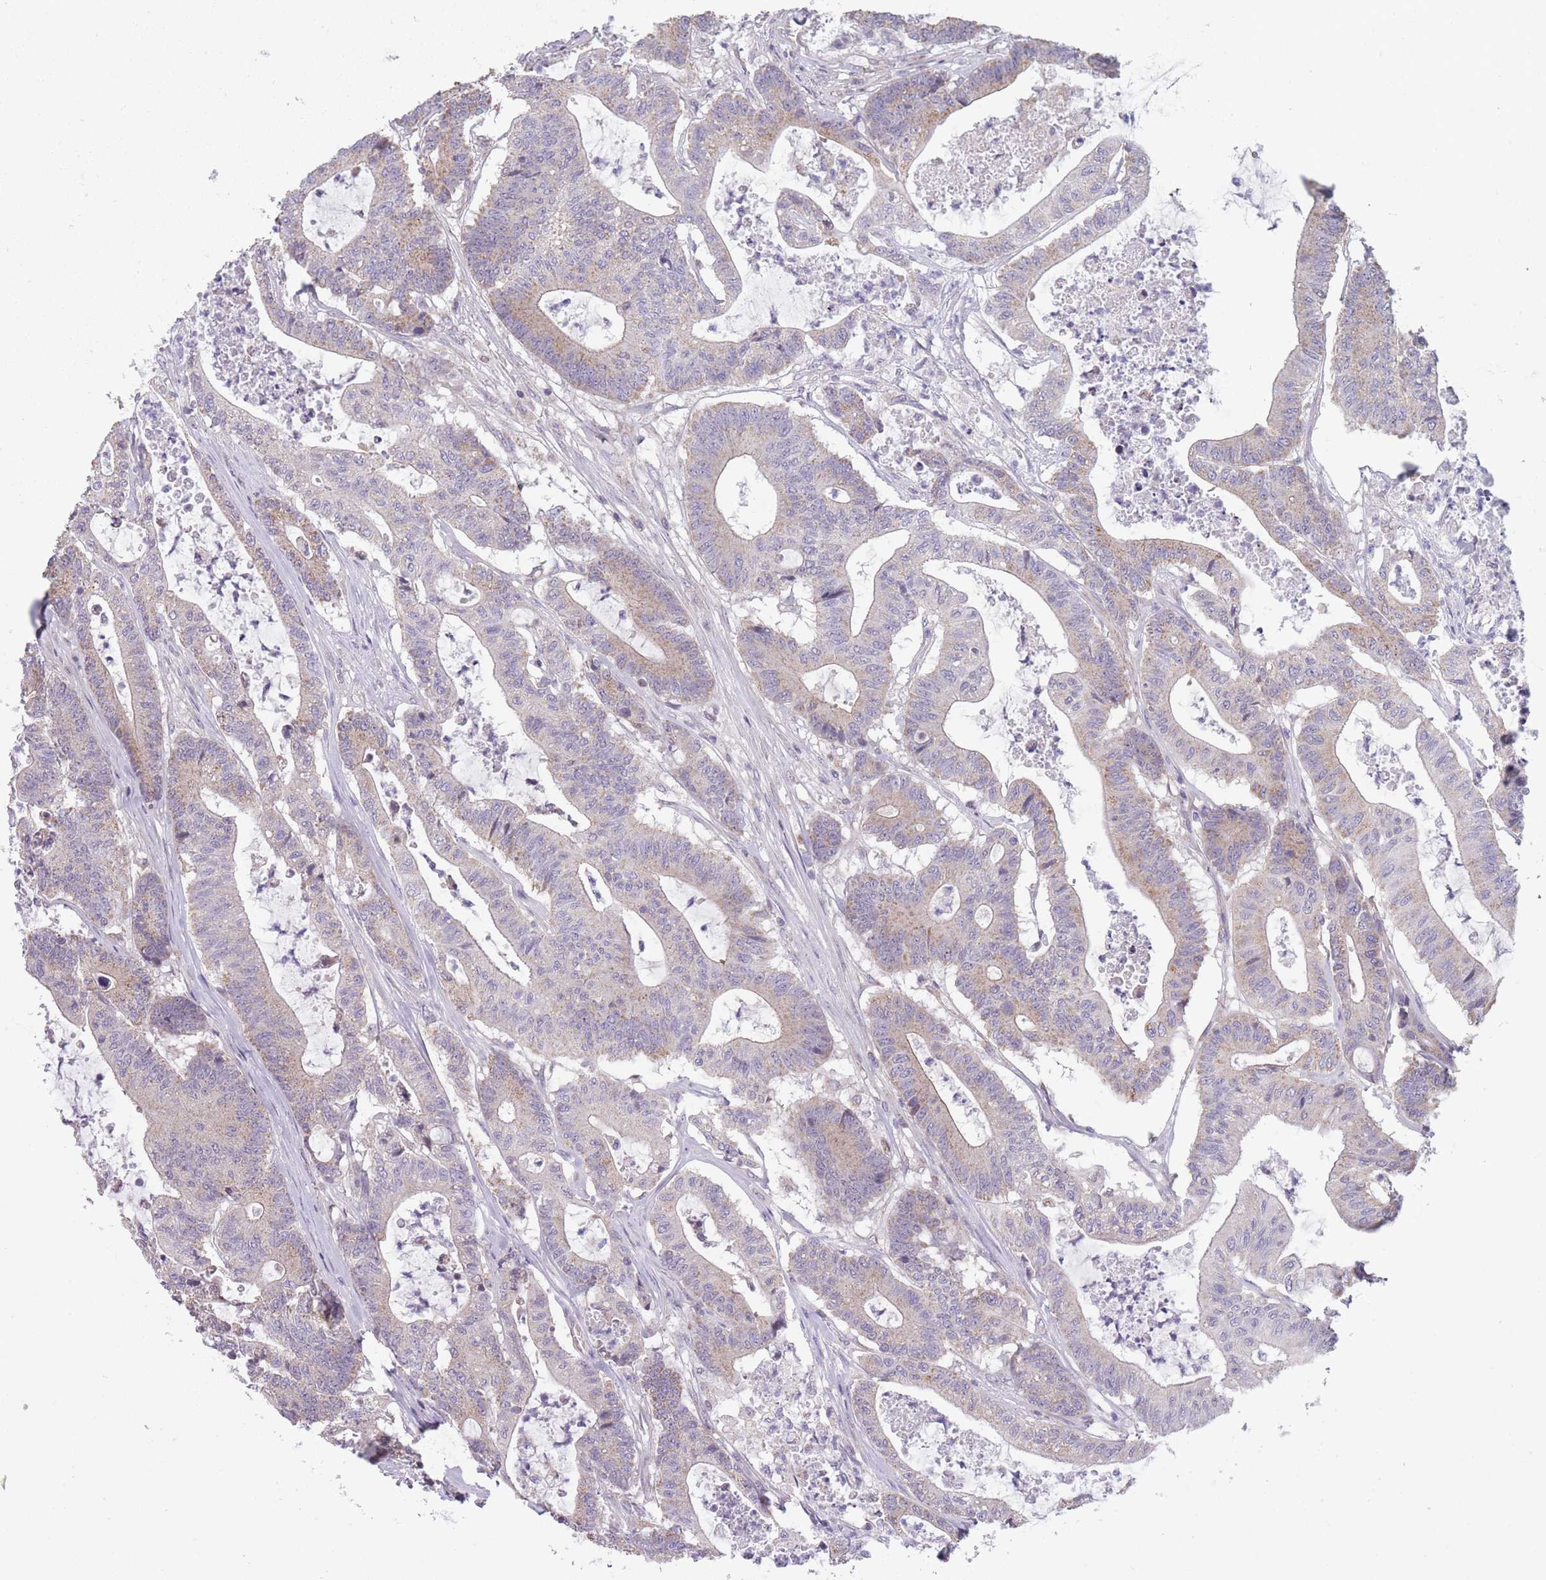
{"staining": {"intensity": "weak", "quantity": ">75%", "location": "cytoplasmic/membranous"}, "tissue": "colorectal cancer", "cell_type": "Tumor cells", "image_type": "cancer", "snomed": [{"axis": "morphology", "description": "Adenocarcinoma, NOS"}, {"axis": "topography", "description": "Colon"}], "caption": "Immunohistochemical staining of colorectal cancer (adenocarcinoma) reveals weak cytoplasmic/membranous protein positivity in about >75% of tumor cells.", "gene": "MRPS18C", "patient": {"sex": "female", "age": 84}}